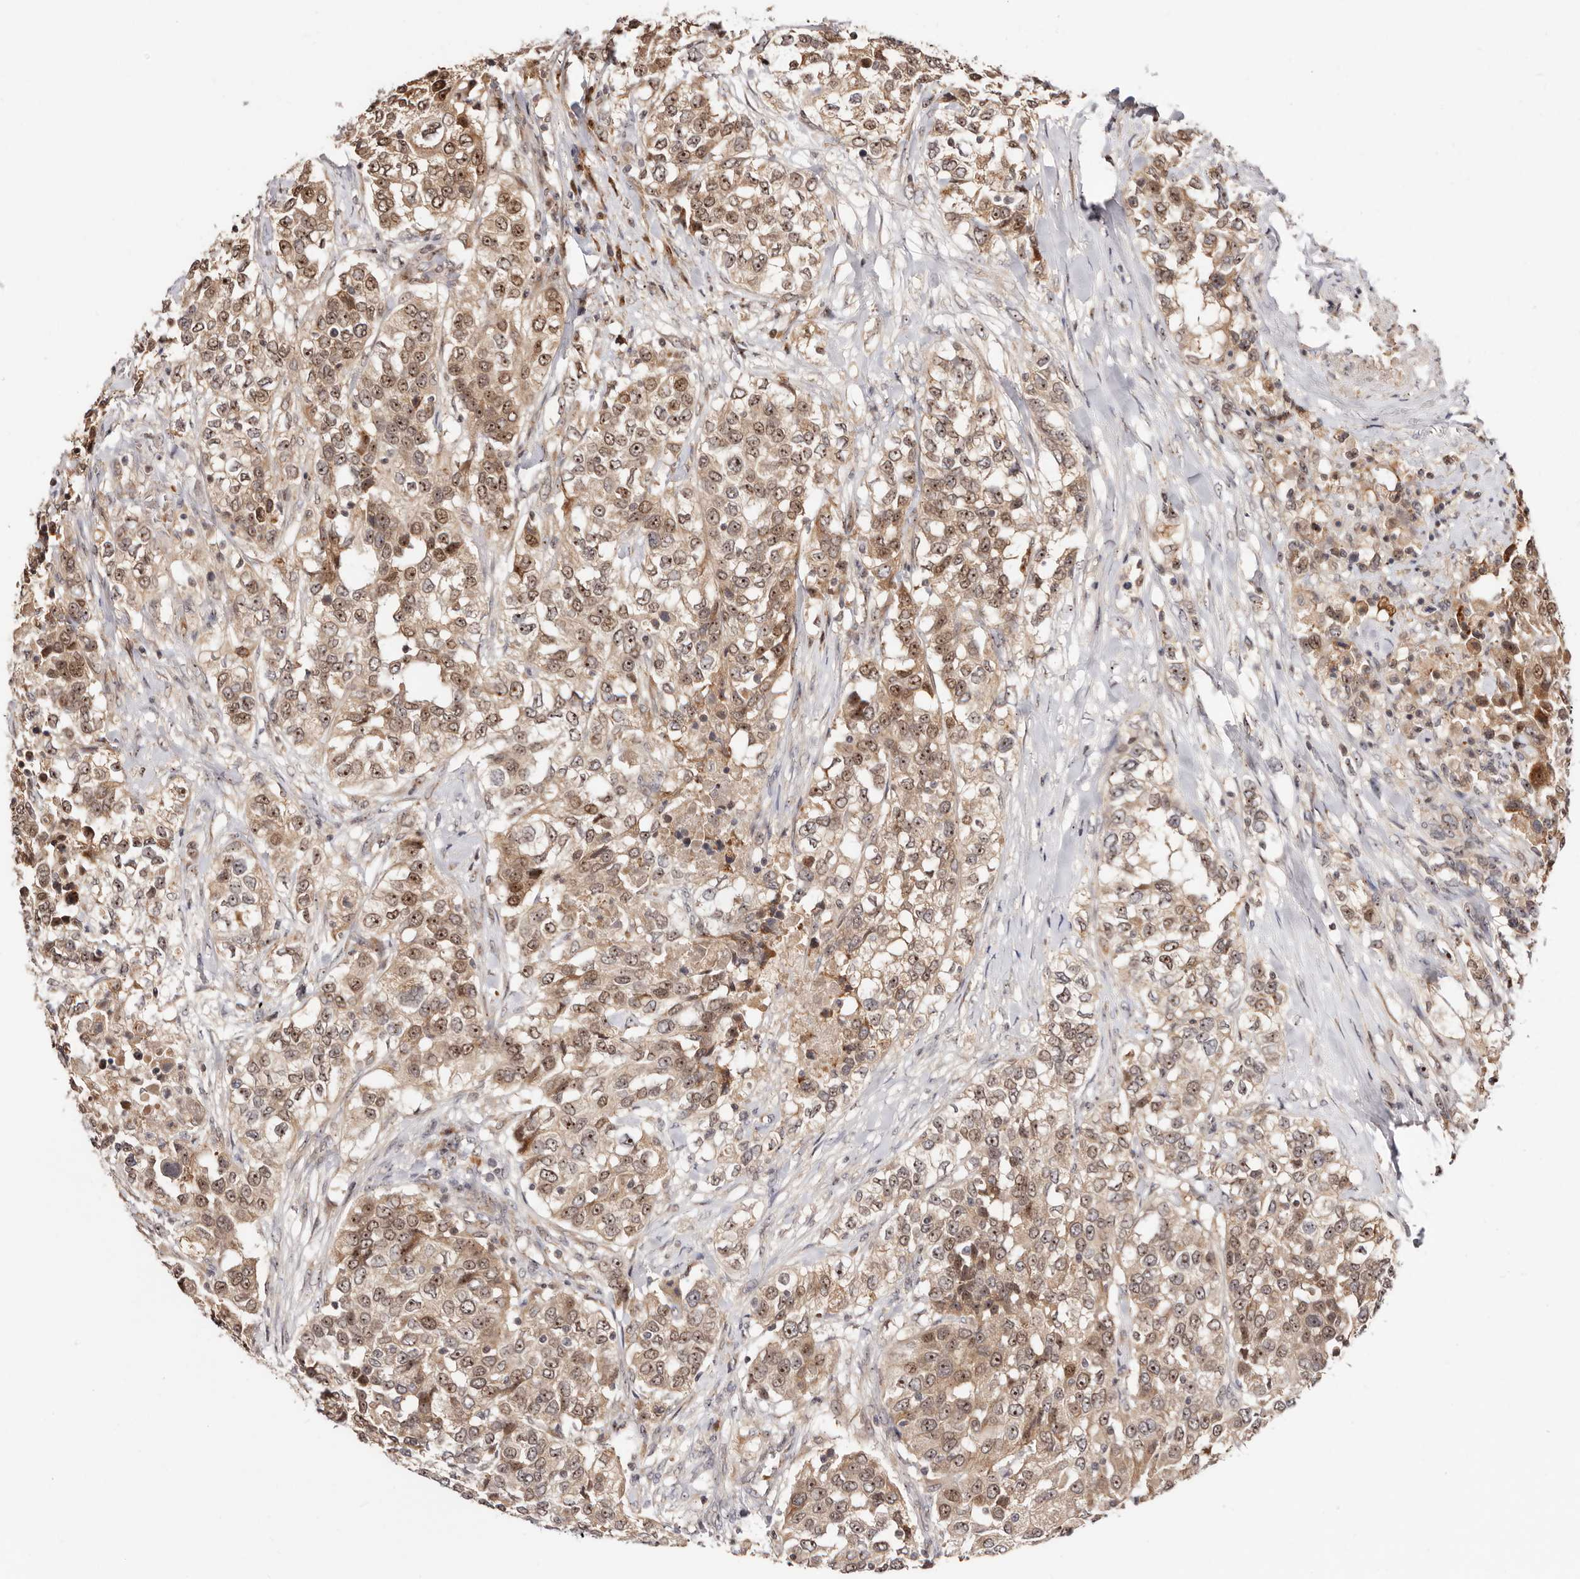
{"staining": {"intensity": "moderate", "quantity": ">75%", "location": "cytoplasmic/membranous,nuclear"}, "tissue": "urothelial cancer", "cell_type": "Tumor cells", "image_type": "cancer", "snomed": [{"axis": "morphology", "description": "Urothelial carcinoma, High grade"}, {"axis": "topography", "description": "Urinary bladder"}], "caption": "Immunohistochemistry (IHC) staining of urothelial cancer, which demonstrates medium levels of moderate cytoplasmic/membranous and nuclear positivity in approximately >75% of tumor cells indicating moderate cytoplasmic/membranous and nuclear protein positivity. The staining was performed using DAB (brown) for protein detection and nuclei were counterstained in hematoxylin (blue).", "gene": "APOL6", "patient": {"sex": "female", "age": 80}}